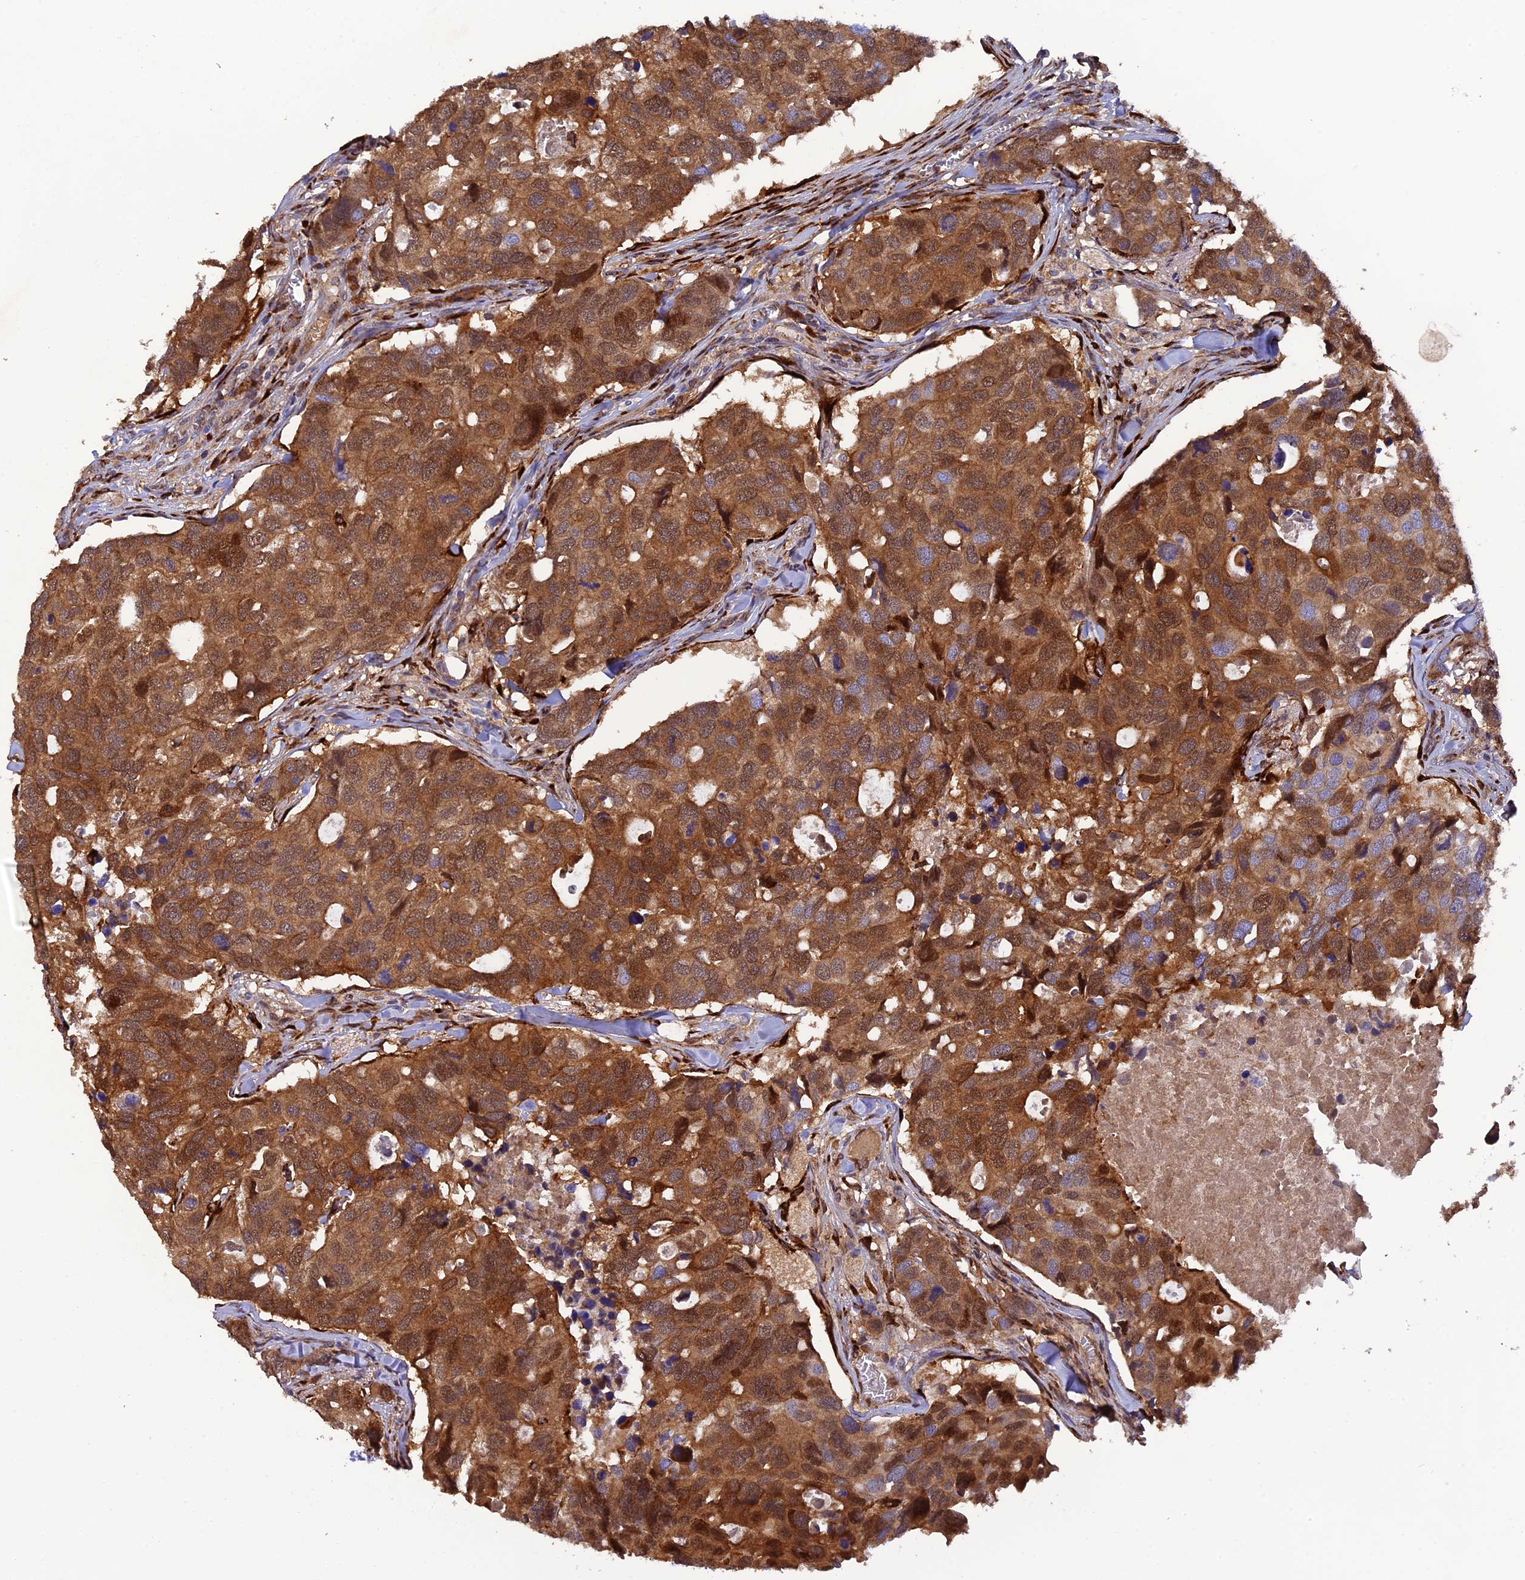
{"staining": {"intensity": "moderate", "quantity": ">75%", "location": "cytoplasmic/membranous,nuclear"}, "tissue": "breast cancer", "cell_type": "Tumor cells", "image_type": "cancer", "snomed": [{"axis": "morphology", "description": "Duct carcinoma"}, {"axis": "topography", "description": "Breast"}], "caption": "Tumor cells demonstrate medium levels of moderate cytoplasmic/membranous and nuclear staining in approximately >75% of cells in human breast cancer. (DAB IHC with brightfield microscopy, high magnification).", "gene": "P3H3", "patient": {"sex": "female", "age": 83}}